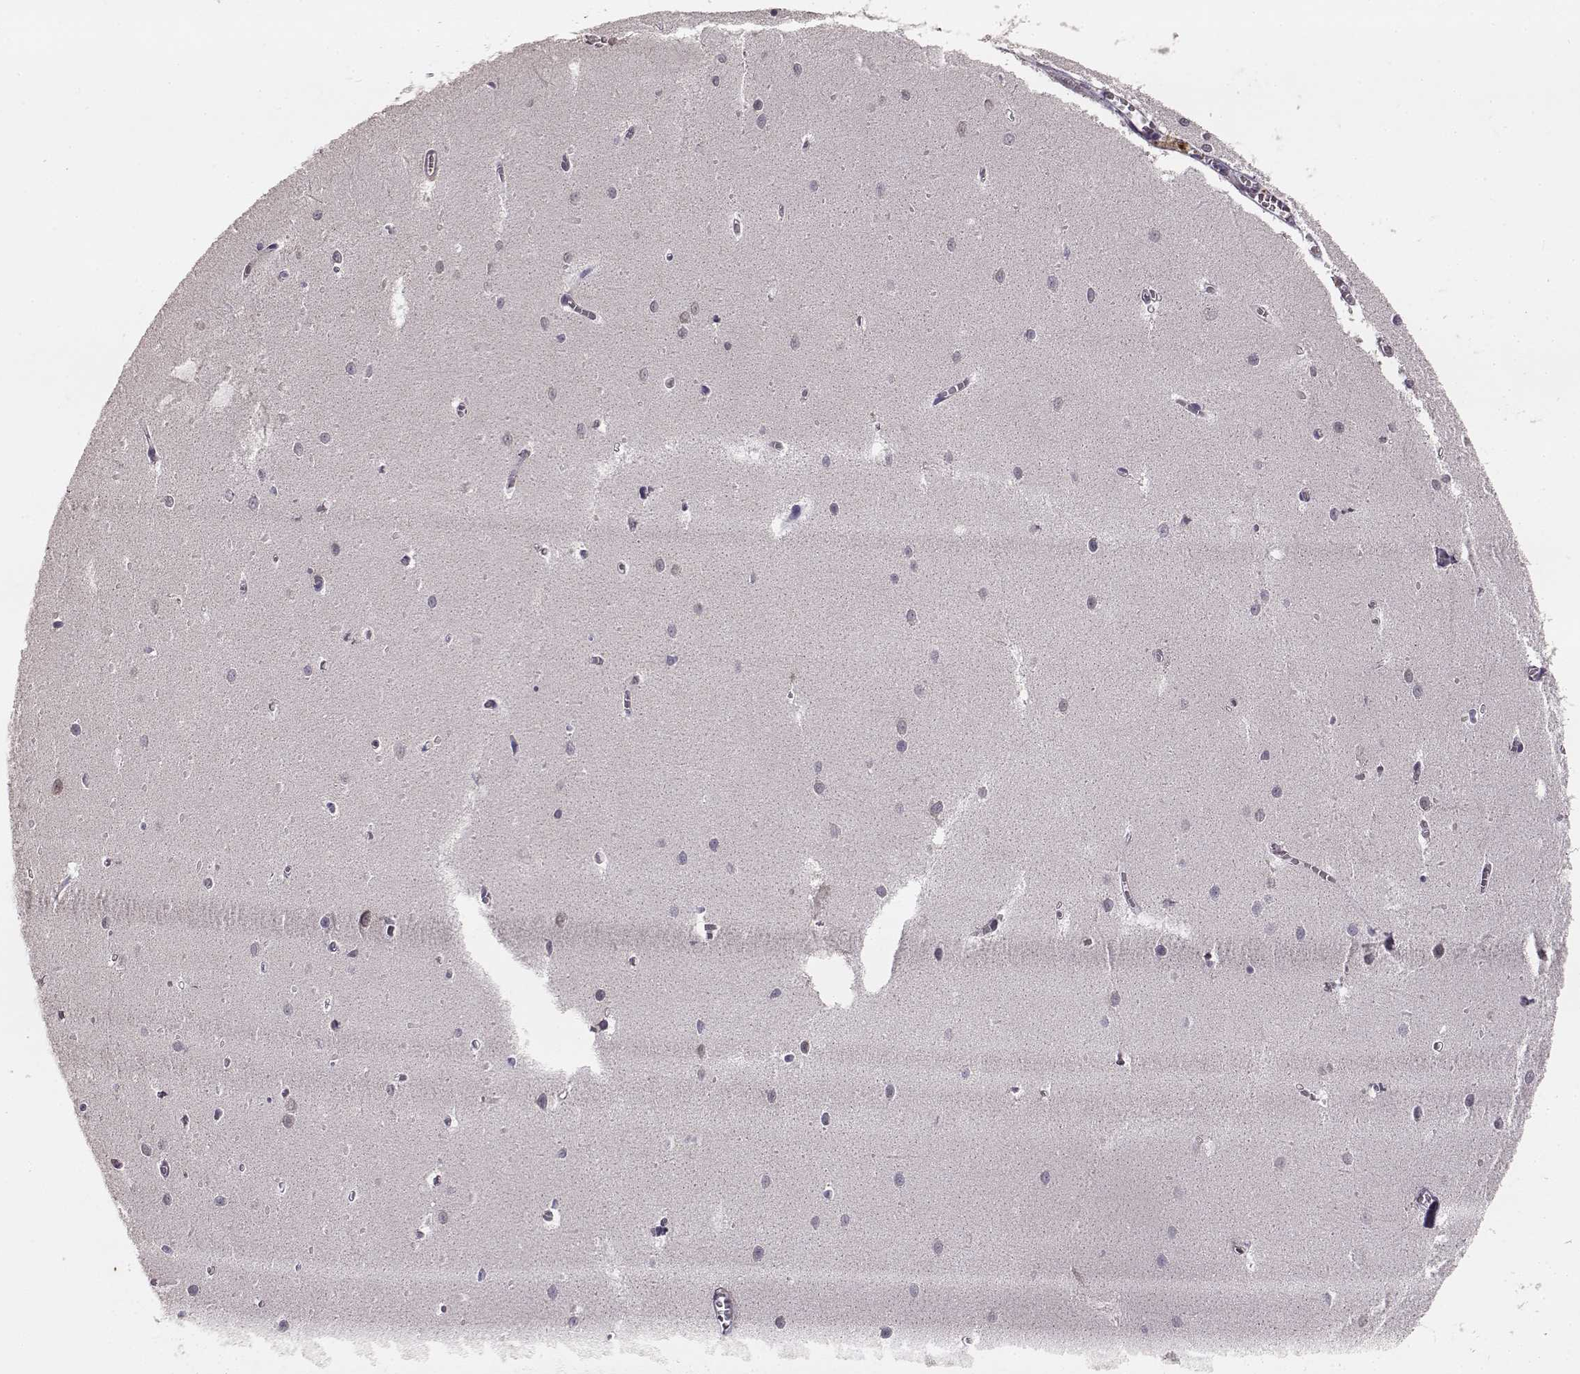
{"staining": {"intensity": "negative", "quantity": "none", "location": "none"}, "tissue": "cerebellum", "cell_type": "Cells in granular layer", "image_type": "normal", "snomed": [{"axis": "morphology", "description": "Normal tissue, NOS"}, {"axis": "topography", "description": "Cerebellum"}], "caption": "Immunohistochemical staining of unremarkable human cerebellum demonstrates no significant staining in cells in granular layer. (IHC, brightfield microscopy, high magnification).", "gene": "YJEFN3", "patient": {"sex": "female", "age": 64}}